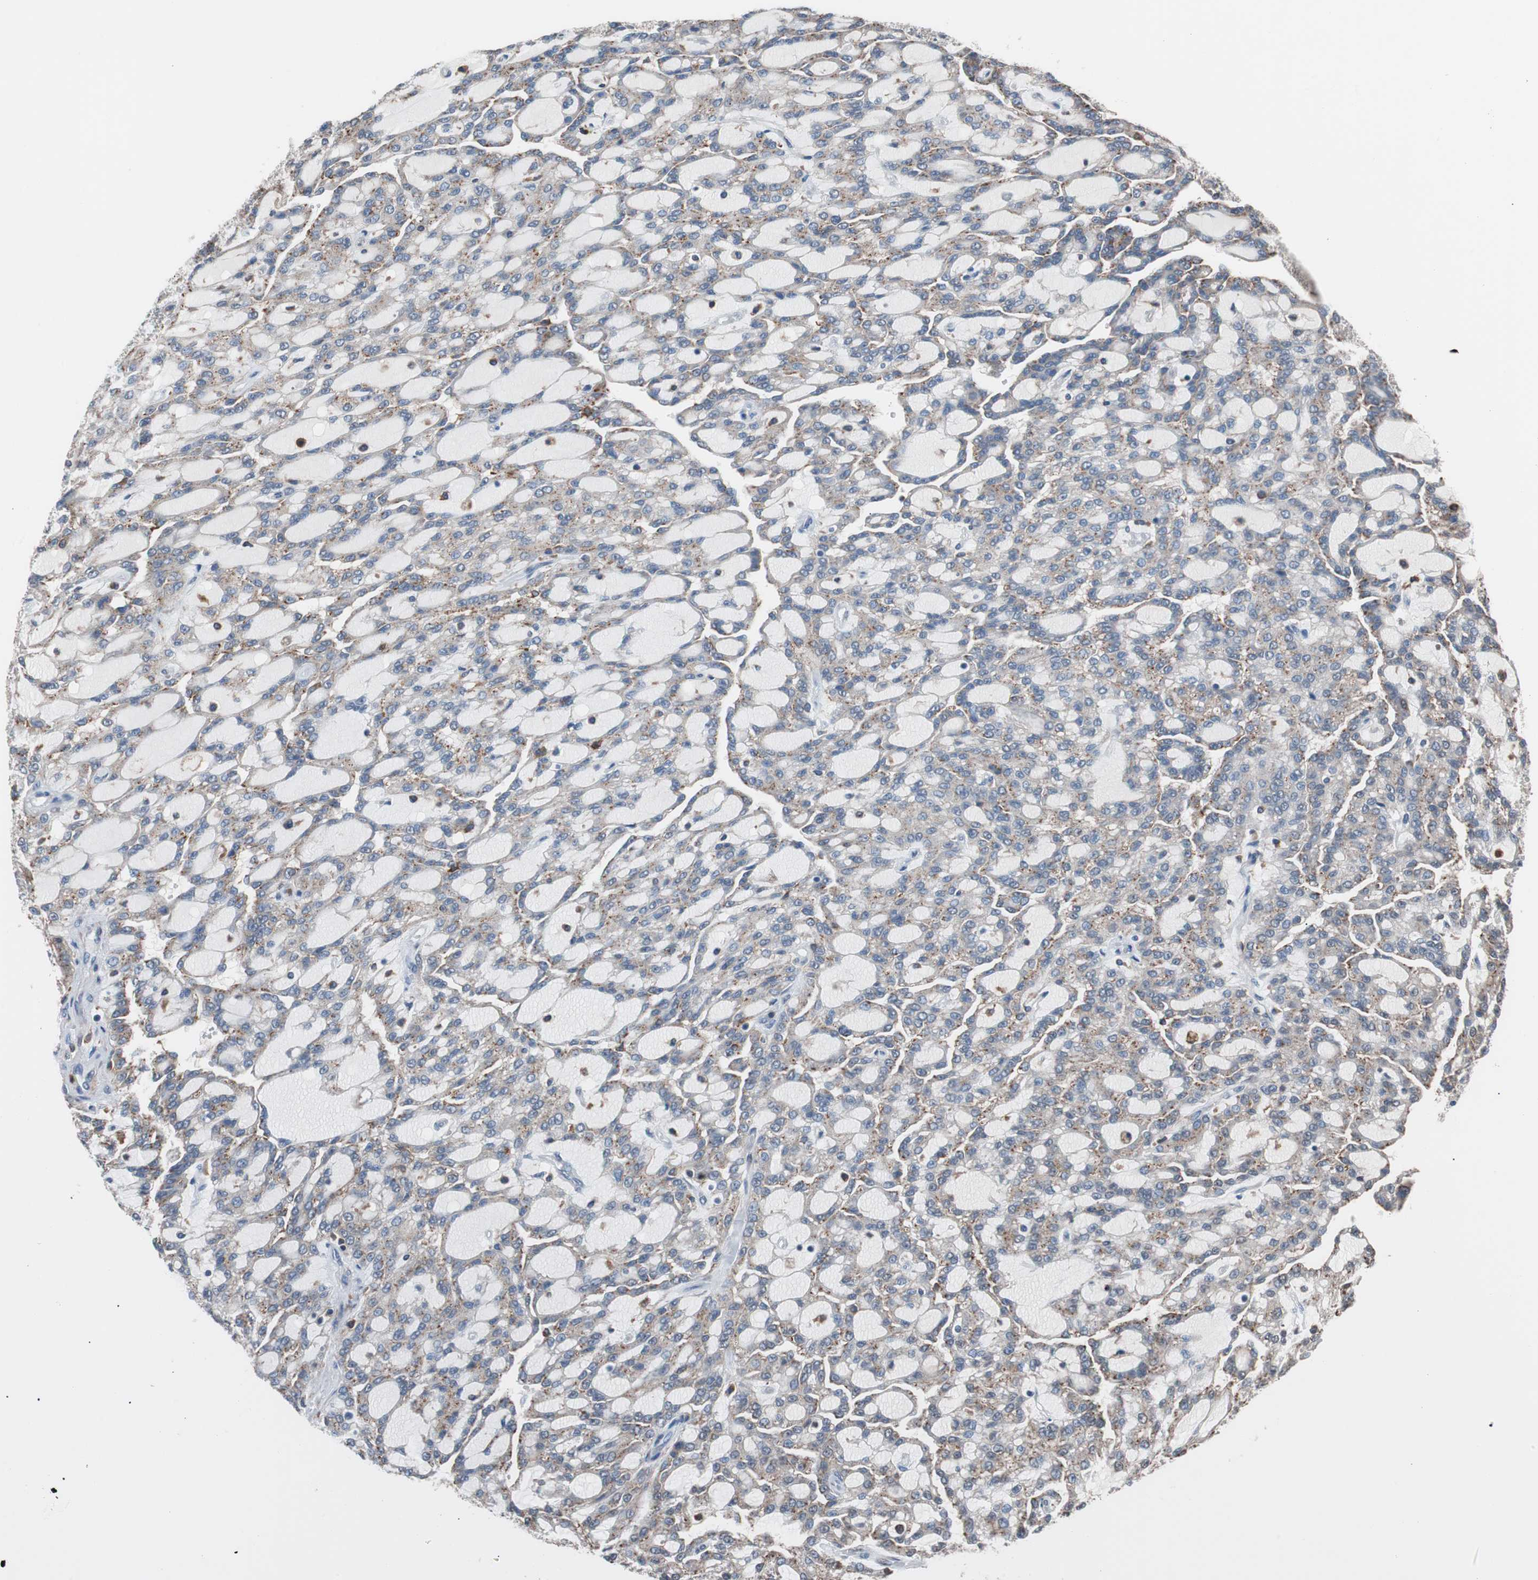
{"staining": {"intensity": "weak", "quantity": "<25%", "location": "cytoplasmic/membranous"}, "tissue": "renal cancer", "cell_type": "Tumor cells", "image_type": "cancer", "snomed": [{"axis": "morphology", "description": "Adenocarcinoma, NOS"}, {"axis": "topography", "description": "Kidney"}], "caption": "An image of human renal cancer is negative for staining in tumor cells.", "gene": "LITAF", "patient": {"sex": "male", "age": 63}}